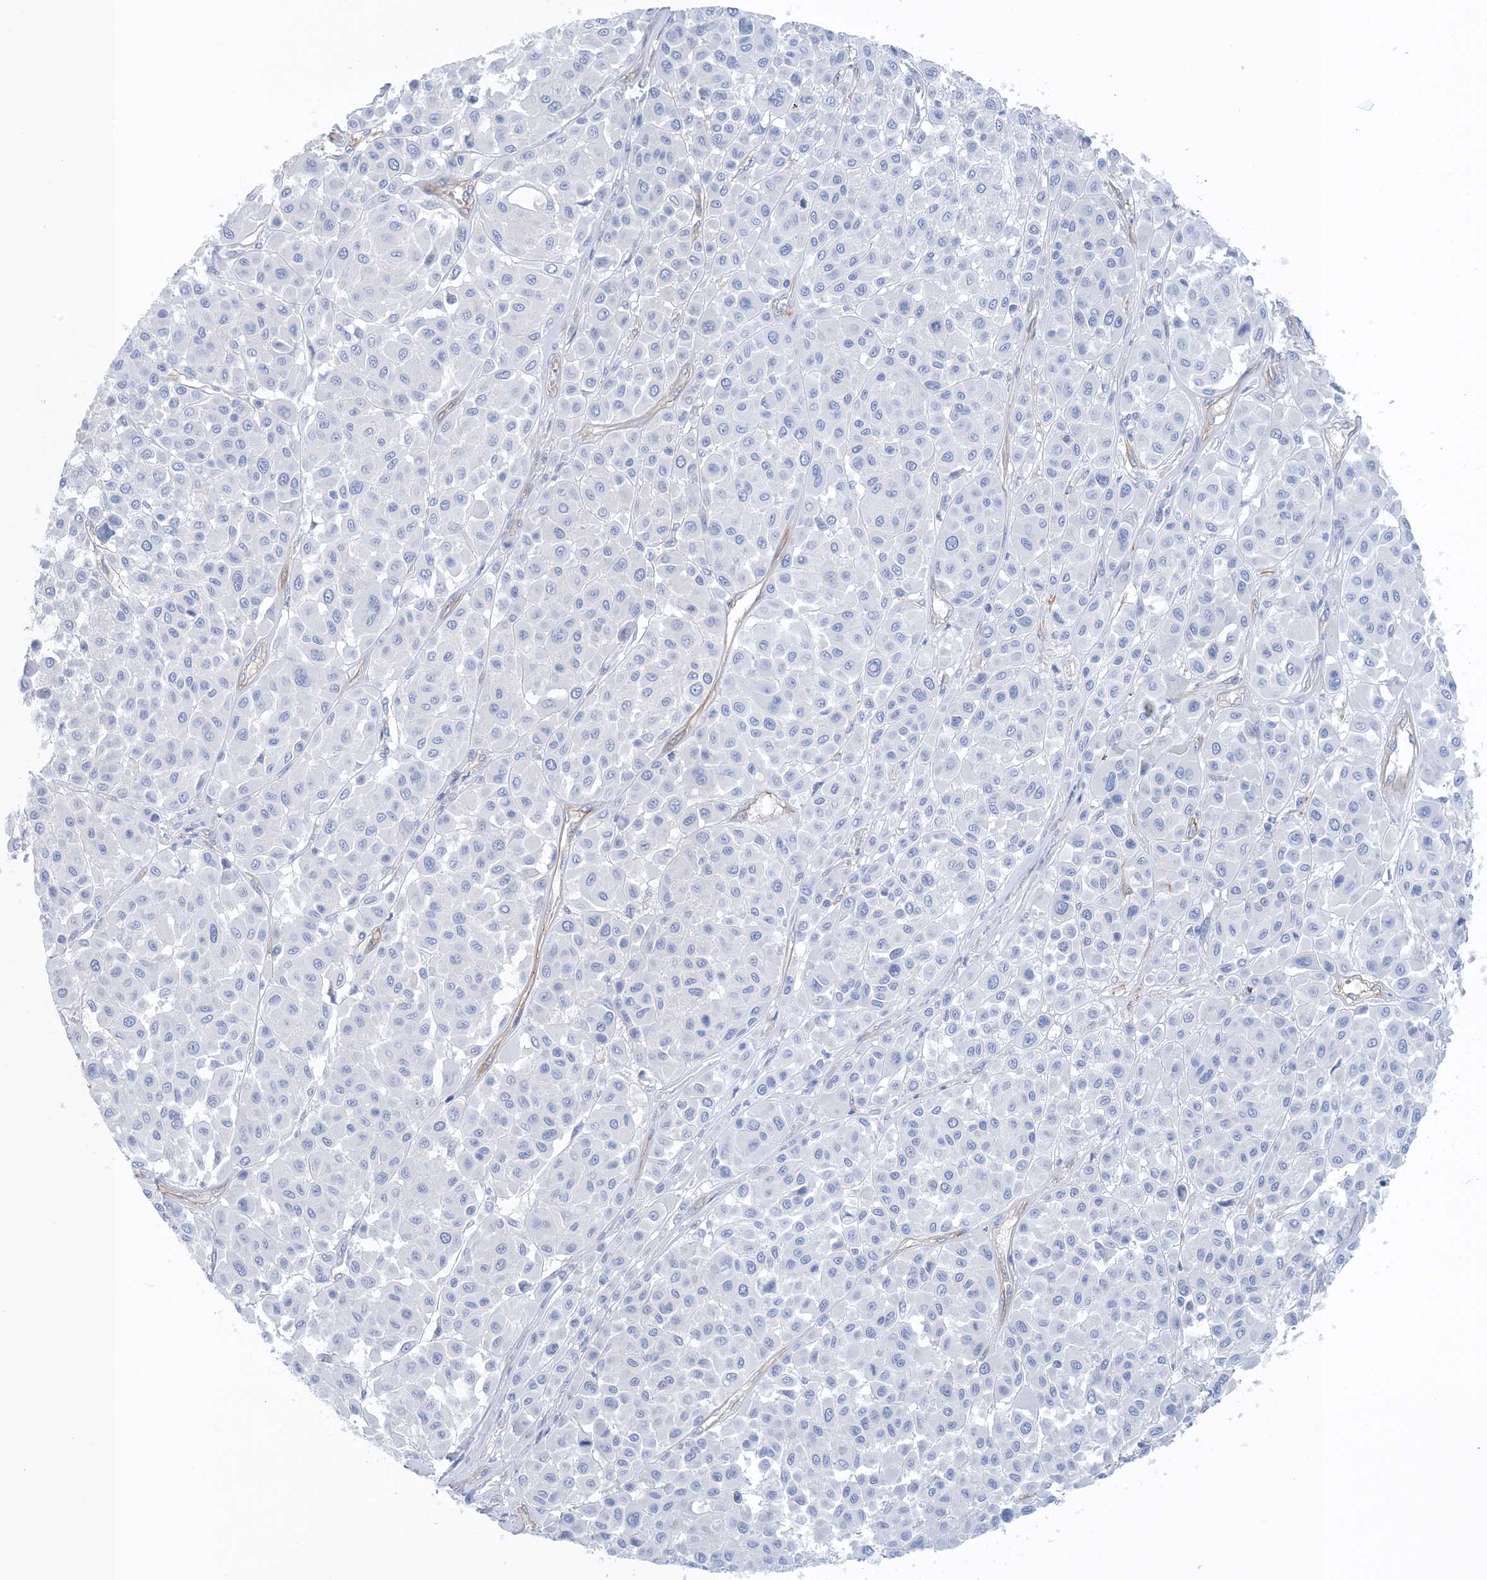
{"staining": {"intensity": "negative", "quantity": "none", "location": "none"}, "tissue": "melanoma", "cell_type": "Tumor cells", "image_type": "cancer", "snomed": [{"axis": "morphology", "description": "Malignant melanoma, Metastatic site"}, {"axis": "topography", "description": "Soft tissue"}], "caption": "The immunohistochemistry (IHC) photomicrograph has no significant expression in tumor cells of malignant melanoma (metastatic site) tissue.", "gene": "SHANK1", "patient": {"sex": "male", "age": 41}}